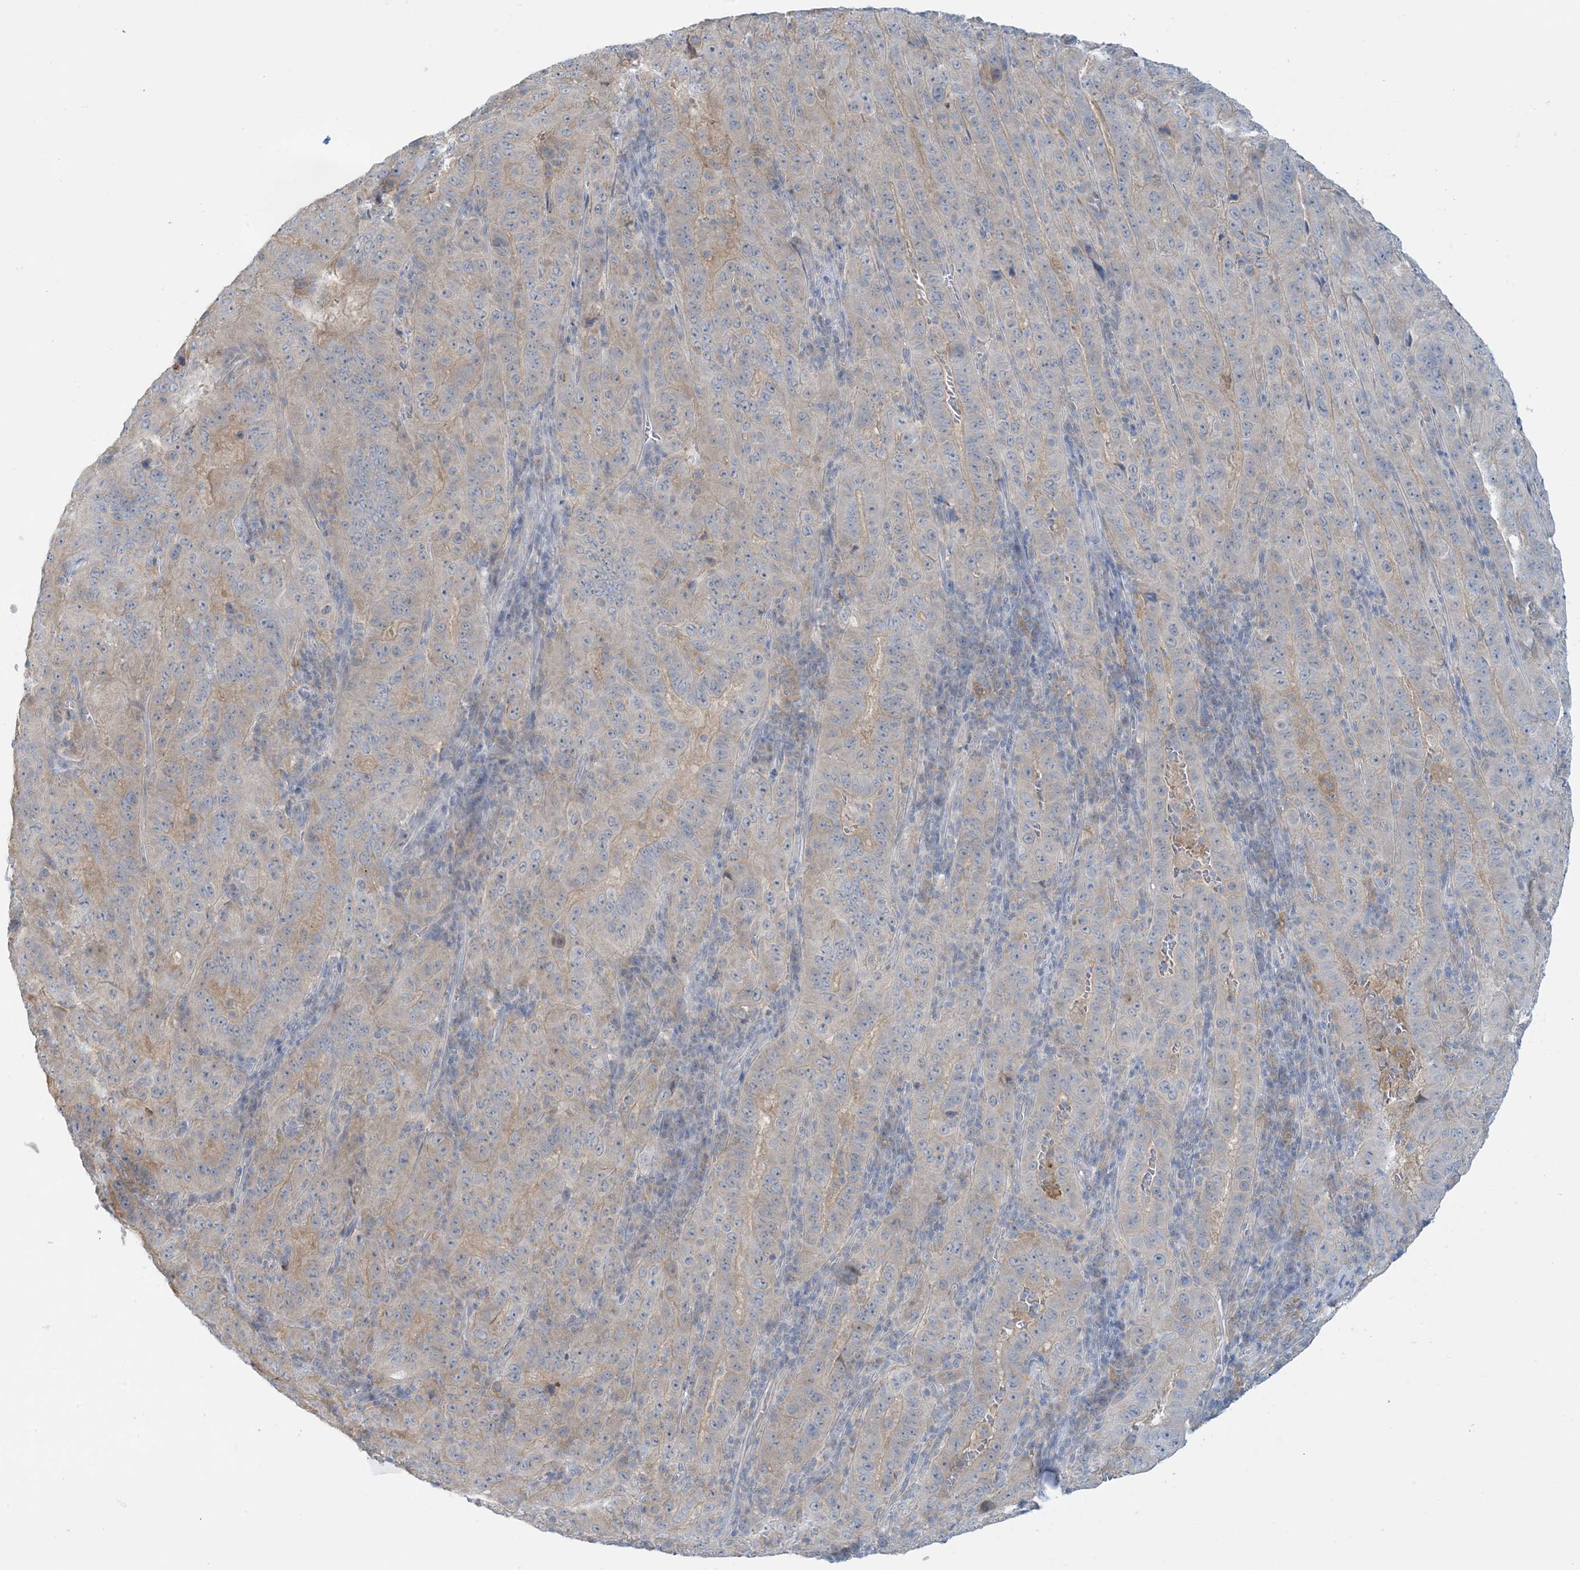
{"staining": {"intensity": "weak", "quantity": "<25%", "location": "cytoplasmic/membranous"}, "tissue": "pancreatic cancer", "cell_type": "Tumor cells", "image_type": "cancer", "snomed": [{"axis": "morphology", "description": "Adenocarcinoma, NOS"}, {"axis": "topography", "description": "Pancreas"}], "caption": "Micrograph shows no significant protein positivity in tumor cells of pancreatic cancer (adenocarcinoma).", "gene": "MRPS18A", "patient": {"sex": "male", "age": 63}}